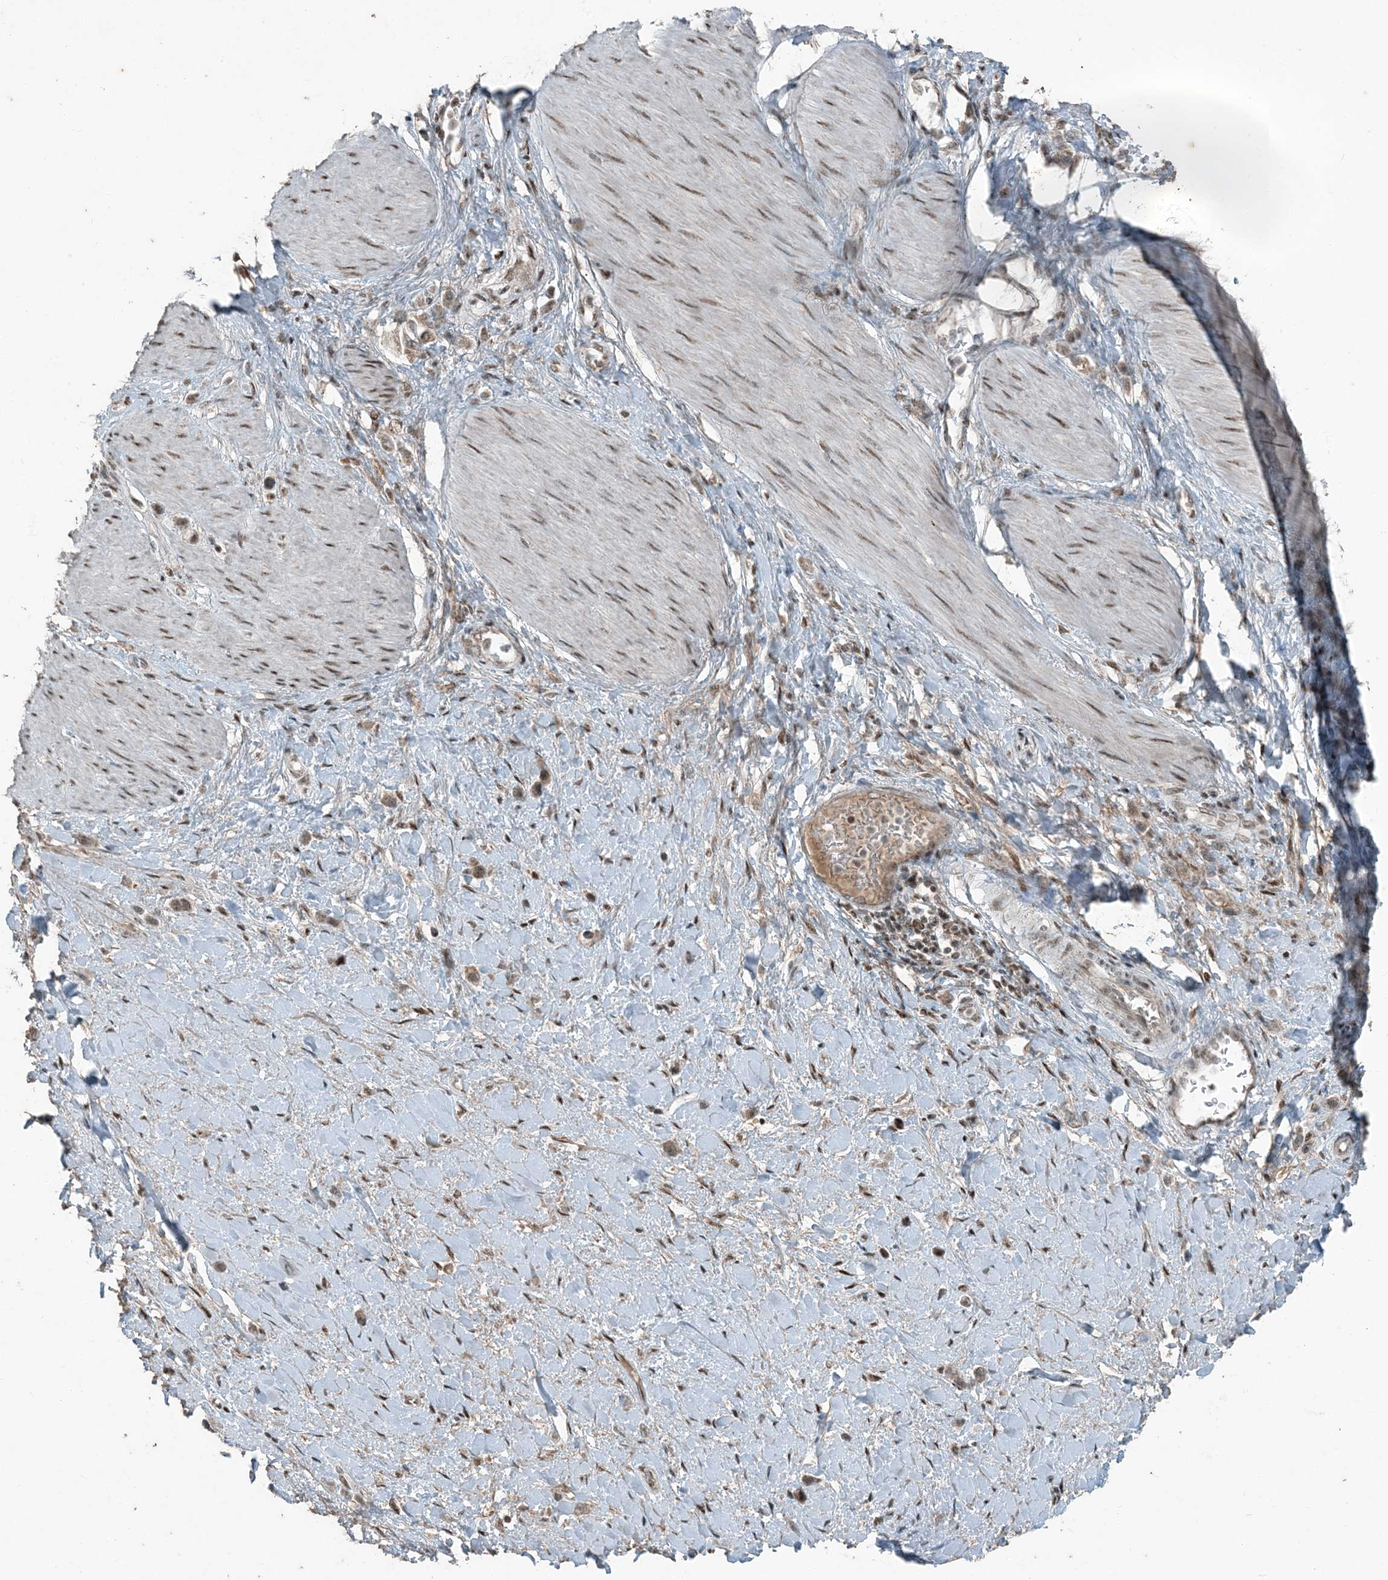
{"staining": {"intensity": "weak", "quantity": ">75%", "location": "nuclear"}, "tissue": "stomach cancer", "cell_type": "Tumor cells", "image_type": "cancer", "snomed": [{"axis": "morphology", "description": "Adenocarcinoma, NOS"}, {"axis": "topography", "description": "Stomach"}], "caption": "About >75% of tumor cells in stomach adenocarcinoma demonstrate weak nuclear protein positivity as visualized by brown immunohistochemical staining.", "gene": "TADA2B", "patient": {"sex": "female", "age": 65}}